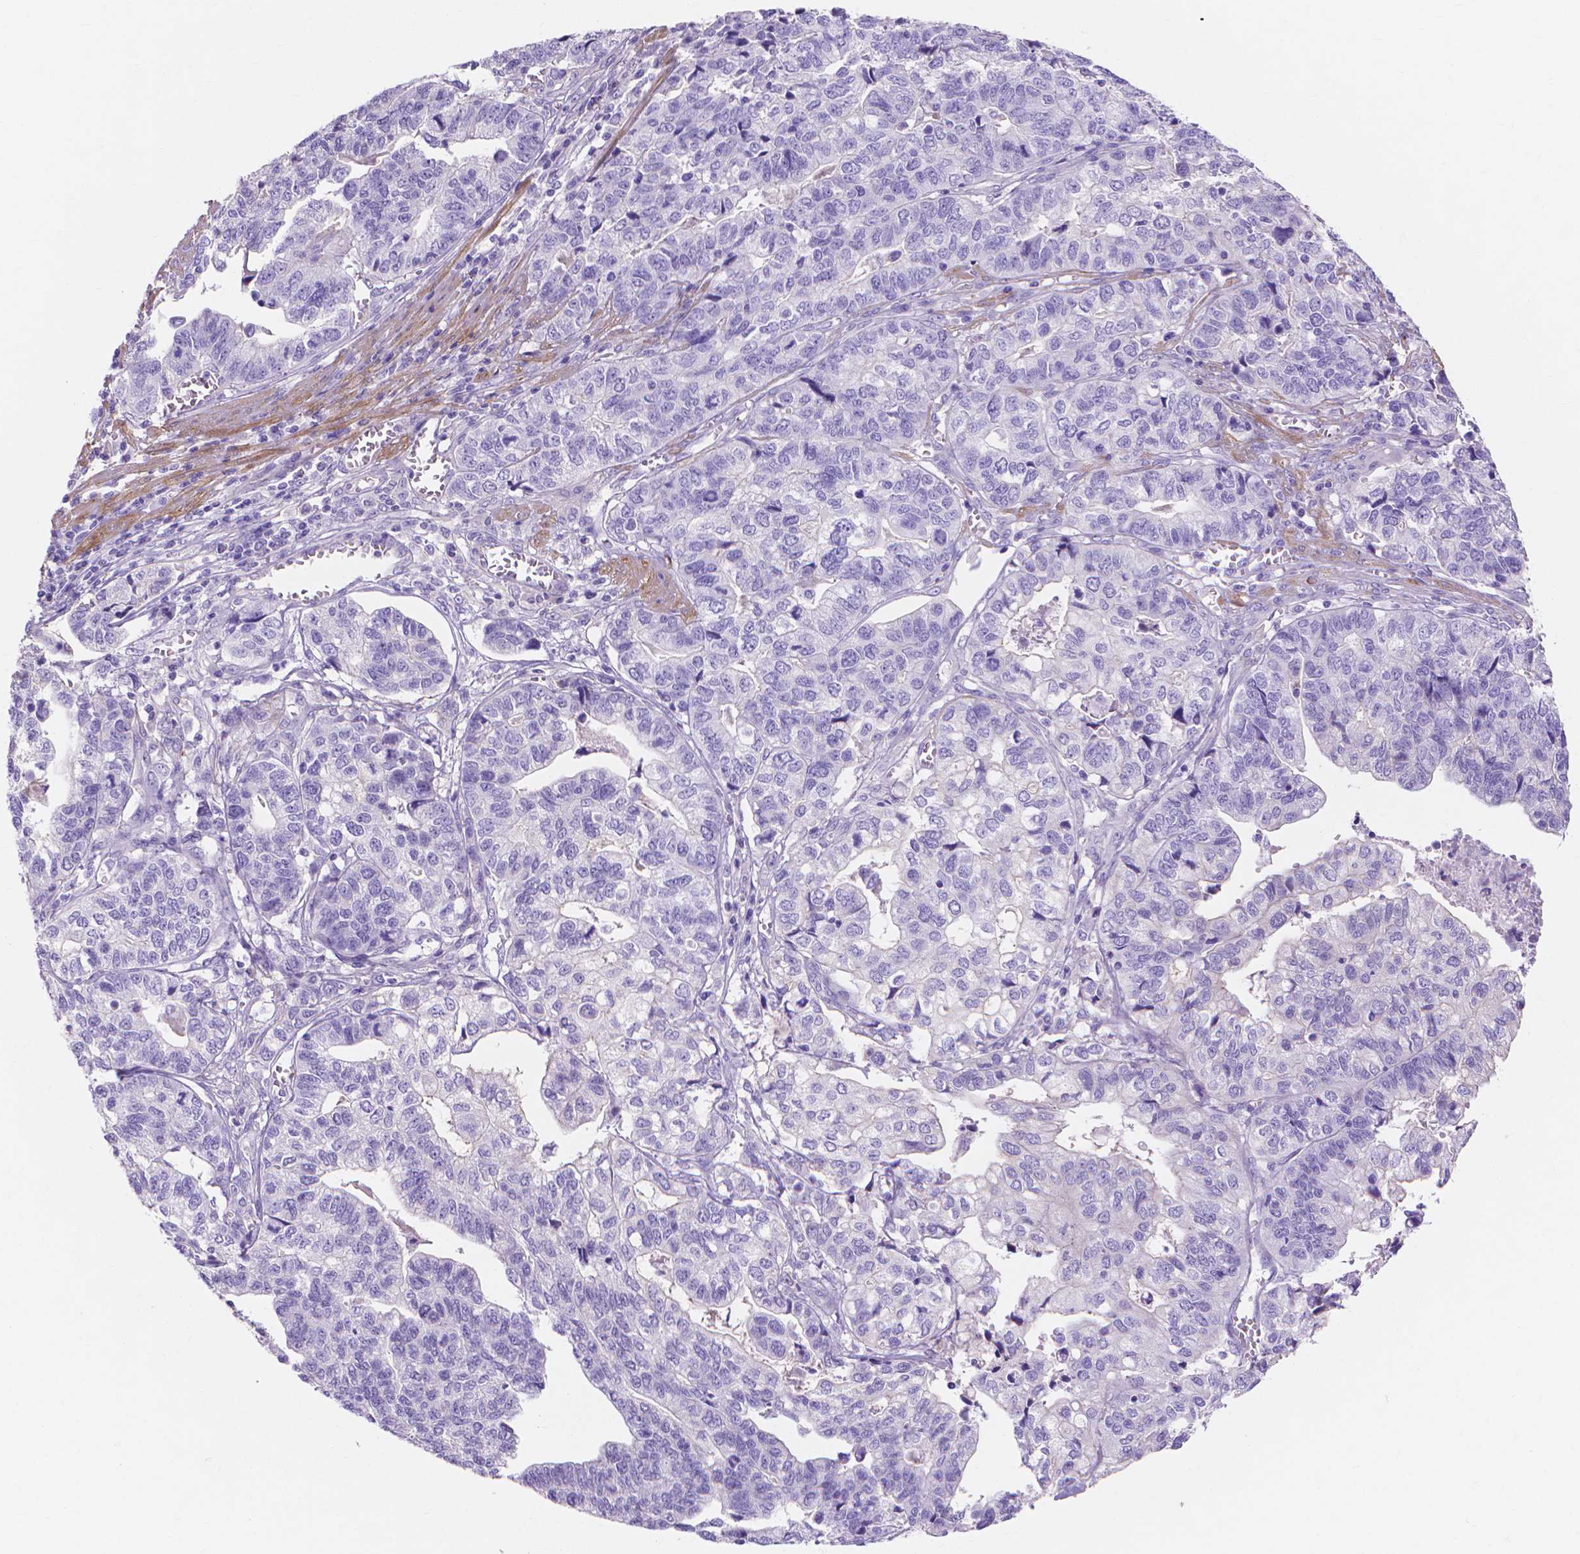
{"staining": {"intensity": "negative", "quantity": "none", "location": "none"}, "tissue": "stomach cancer", "cell_type": "Tumor cells", "image_type": "cancer", "snomed": [{"axis": "morphology", "description": "Adenocarcinoma, NOS"}, {"axis": "topography", "description": "Stomach, upper"}], "caption": "This image is of stomach adenocarcinoma stained with IHC to label a protein in brown with the nuclei are counter-stained blue. There is no staining in tumor cells. Nuclei are stained in blue.", "gene": "MBLAC1", "patient": {"sex": "female", "age": 67}}